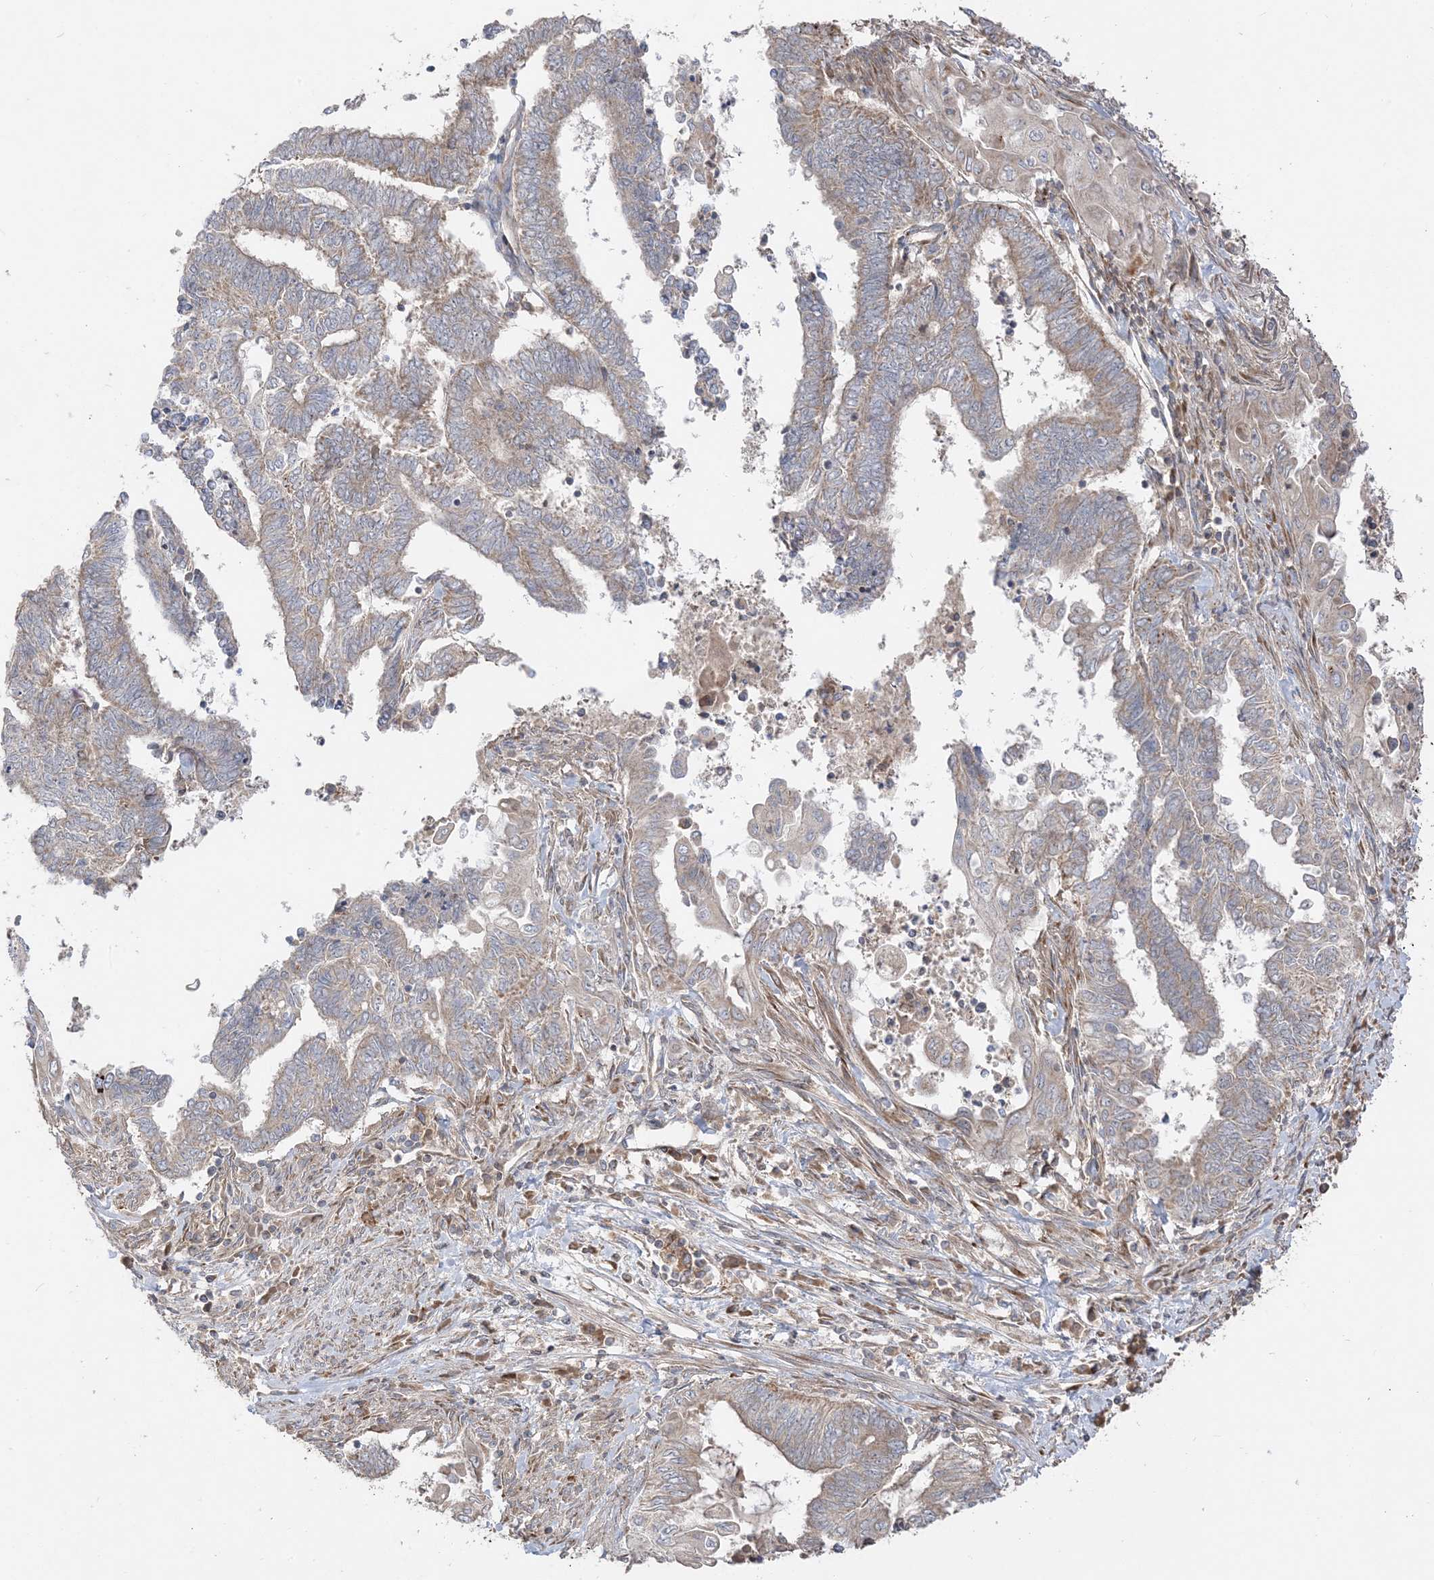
{"staining": {"intensity": "weak", "quantity": "25%-75%", "location": "cytoplasmic/membranous"}, "tissue": "endometrial cancer", "cell_type": "Tumor cells", "image_type": "cancer", "snomed": [{"axis": "morphology", "description": "Adenocarcinoma, NOS"}, {"axis": "topography", "description": "Uterus"}, {"axis": "topography", "description": "Endometrium"}], "caption": "Protein expression analysis of adenocarcinoma (endometrial) demonstrates weak cytoplasmic/membranous expression in about 25%-75% of tumor cells. Using DAB (brown) and hematoxylin (blue) stains, captured at high magnification using brightfield microscopy.", "gene": "AARS2", "patient": {"sex": "female", "age": 70}}